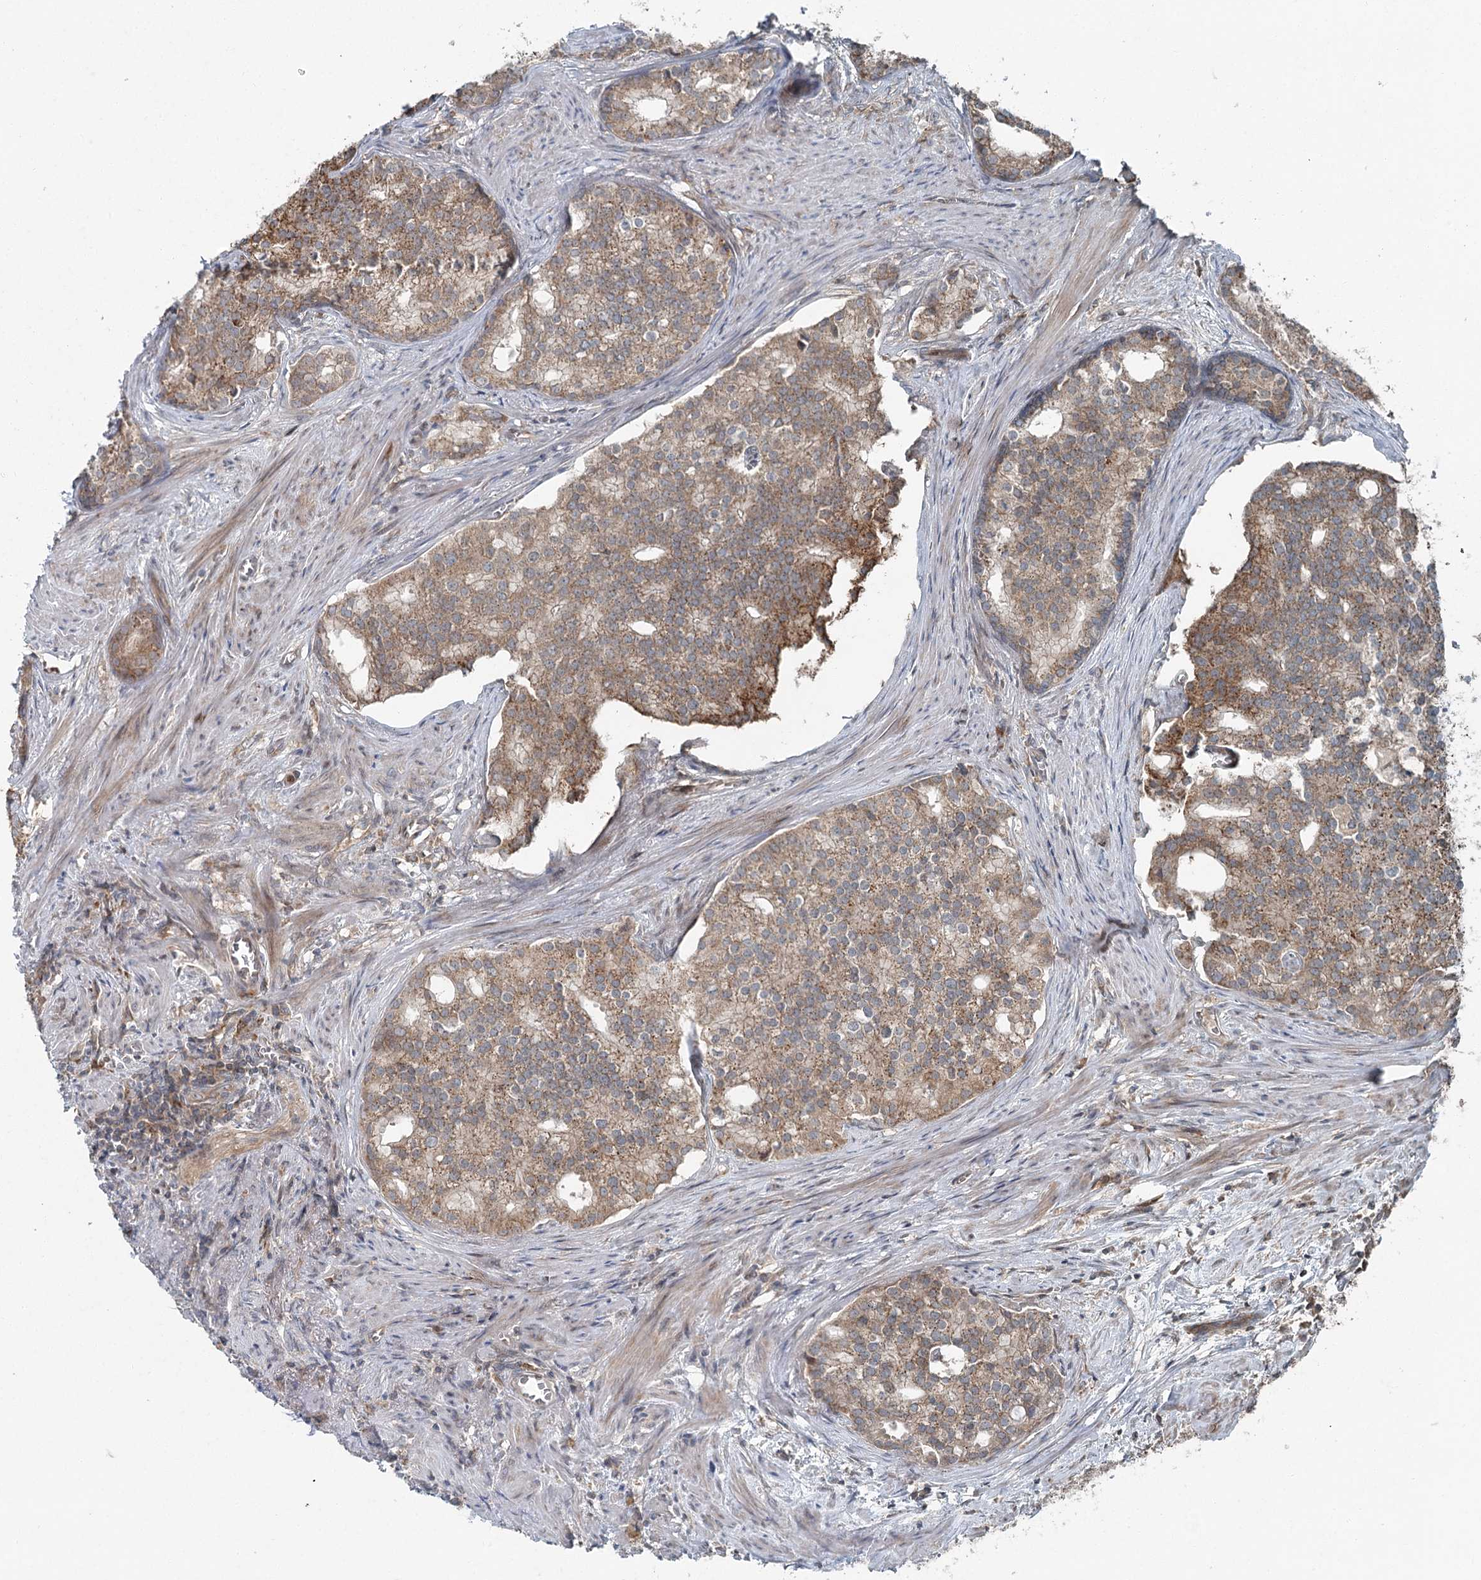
{"staining": {"intensity": "moderate", "quantity": ">75%", "location": "cytoplasmic/membranous"}, "tissue": "prostate cancer", "cell_type": "Tumor cells", "image_type": "cancer", "snomed": [{"axis": "morphology", "description": "Adenocarcinoma, Low grade"}, {"axis": "topography", "description": "Prostate"}], "caption": "About >75% of tumor cells in human prostate cancer exhibit moderate cytoplasmic/membranous protein expression as visualized by brown immunohistochemical staining.", "gene": "SKIC3", "patient": {"sex": "male", "age": 71}}